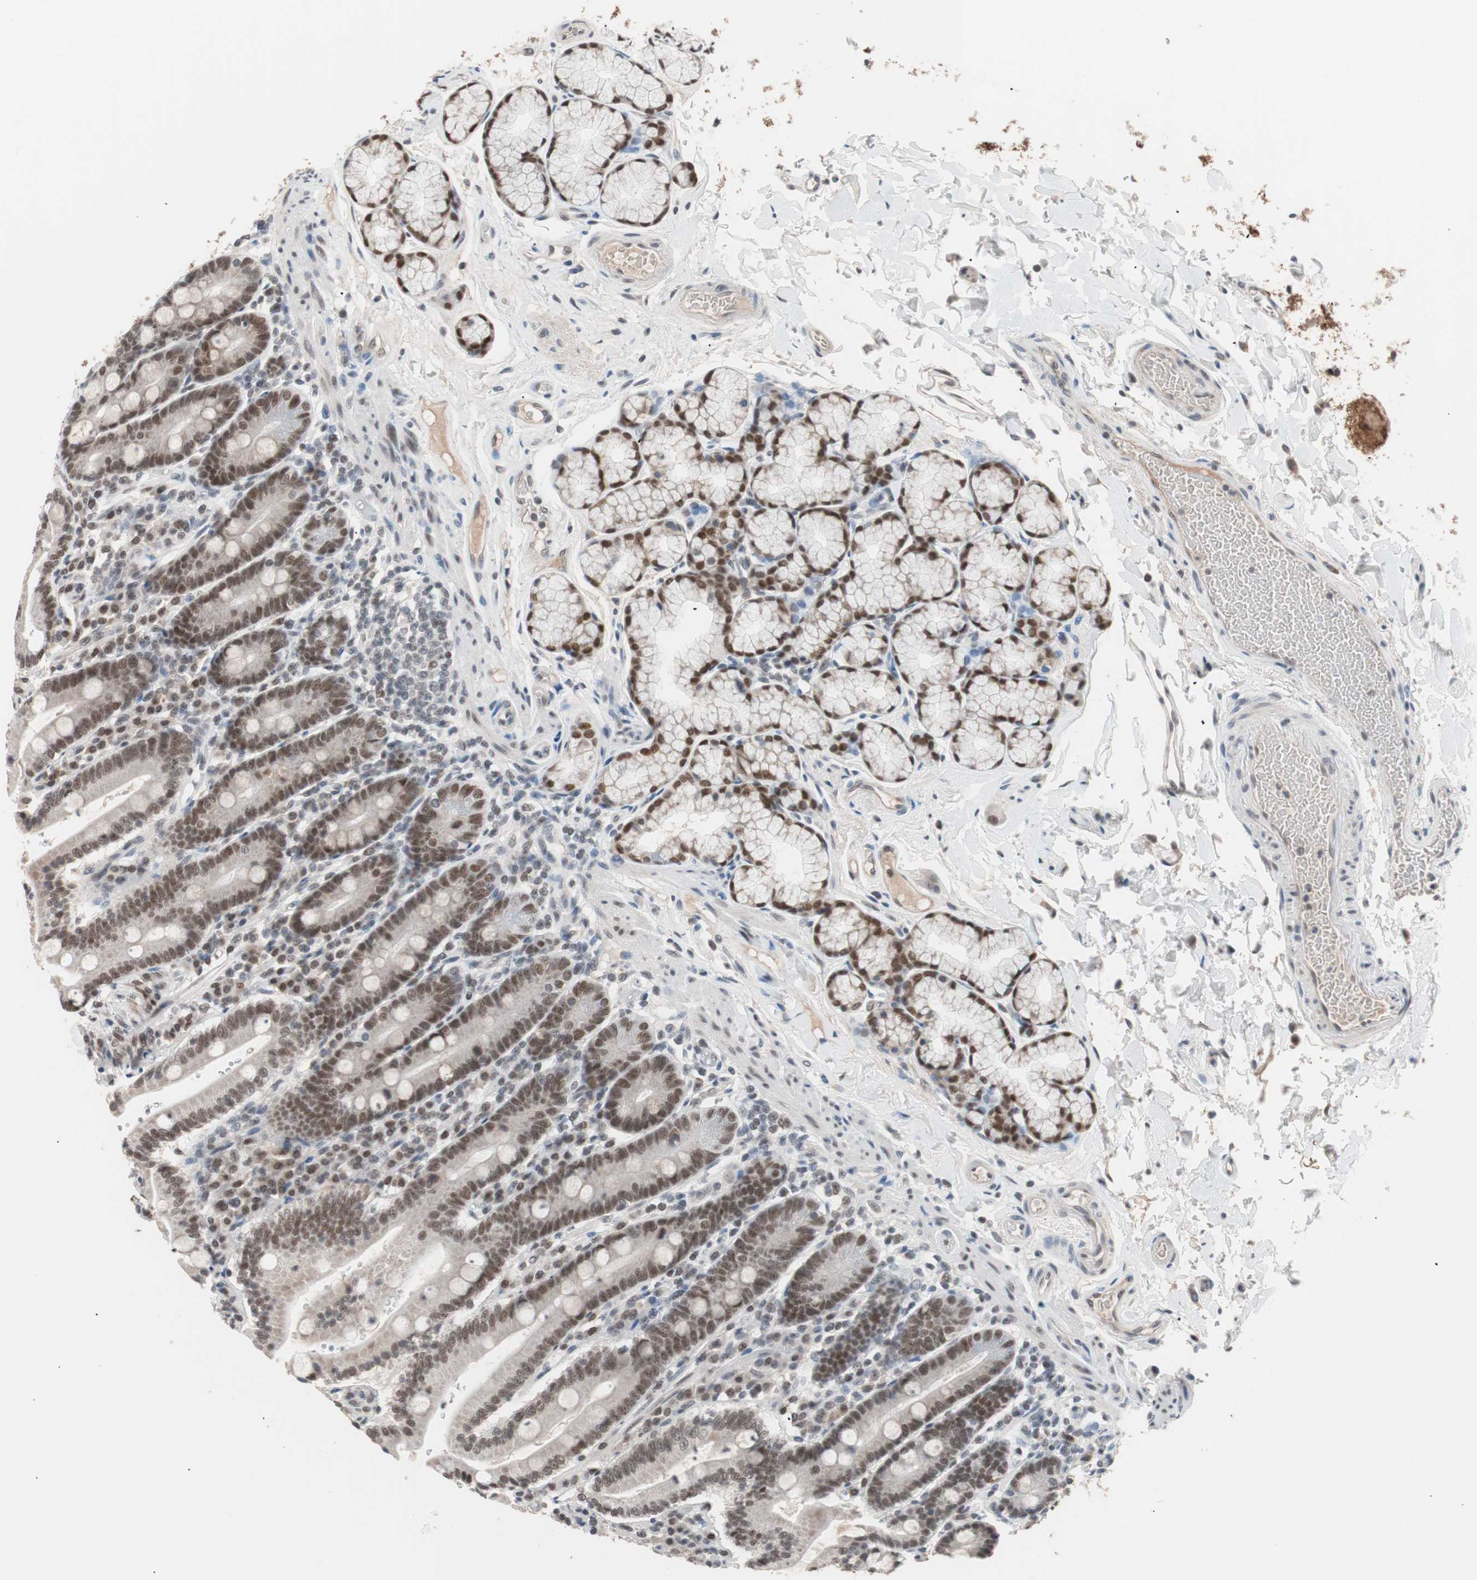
{"staining": {"intensity": "moderate", "quantity": ">75%", "location": "nuclear"}, "tissue": "duodenum", "cell_type": "Glandular cells", "image_type": "normal", "snomed": [{"axis": "morphology", "description": "Normal tissue, NOS"}, {"axis": "topography", "description": "Small intestine, NOS"}], "caption": "Human duodenum stained with a brown dye shows moderate nuclear positive positivity in approximately >75% of glandular cells.", "gene": "LIG3", "patient": {"sex": "female", "age": 71}}